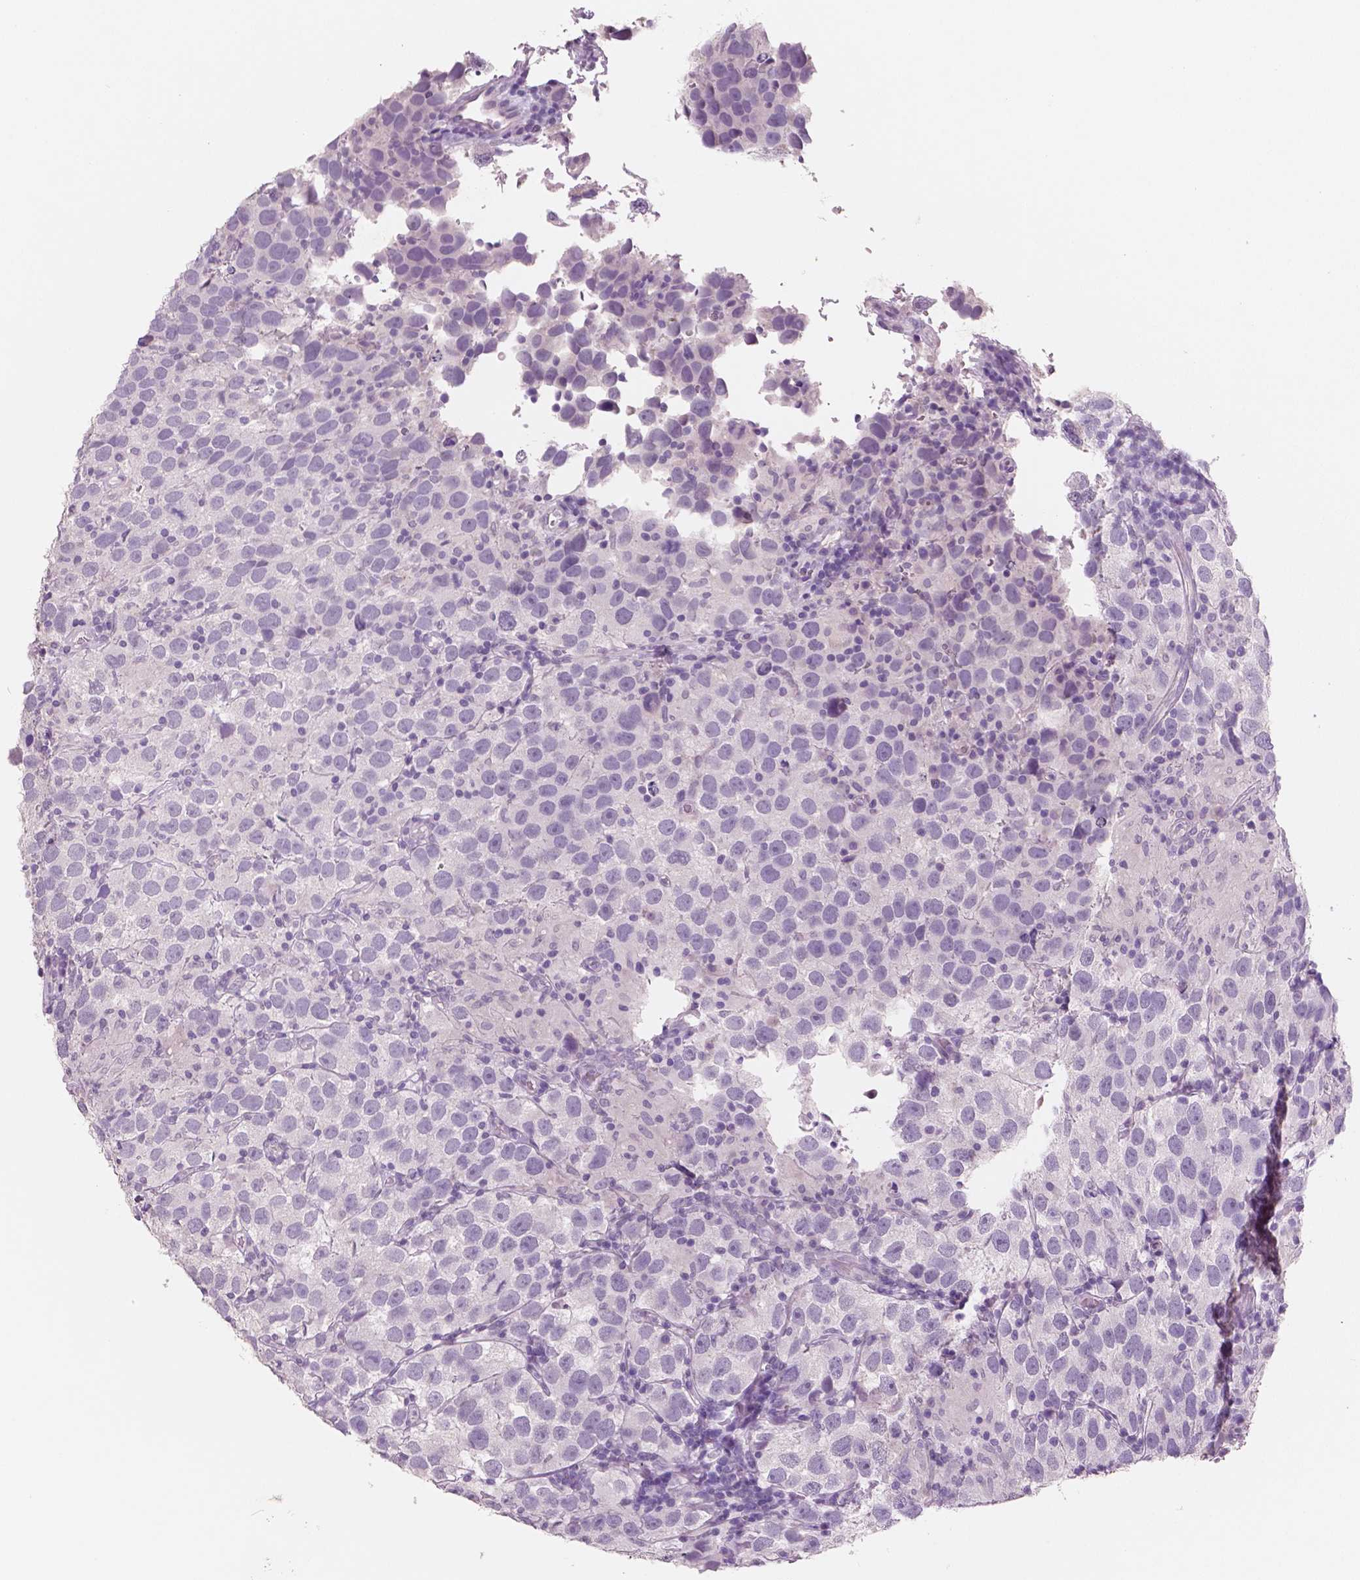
{"staining": {"intensity": "negative", "quantity": "none", "location": "none"}, "tissue": "testis cancer", "cell_type": "Tumor cells", "image_type": "cancer", "snomed": [{"axis": "morphology", "description": "Seminoma, NOS"}, {"axis": "topography", "description": "Testis"}], "caption": "Immunohistochemistry photomicrograph of neoplastic tissue: human testis cancer (seminoma) stained with DAB reveals no significant protein expression in tumor cells. The staining is performed using DAB (3,3'-diaminobenzidine) brown chromogen with nuclei counter-stained in using hematoxylin.", "gene": "NECAB2", "patient": {"sex": "male", "age": 26}}